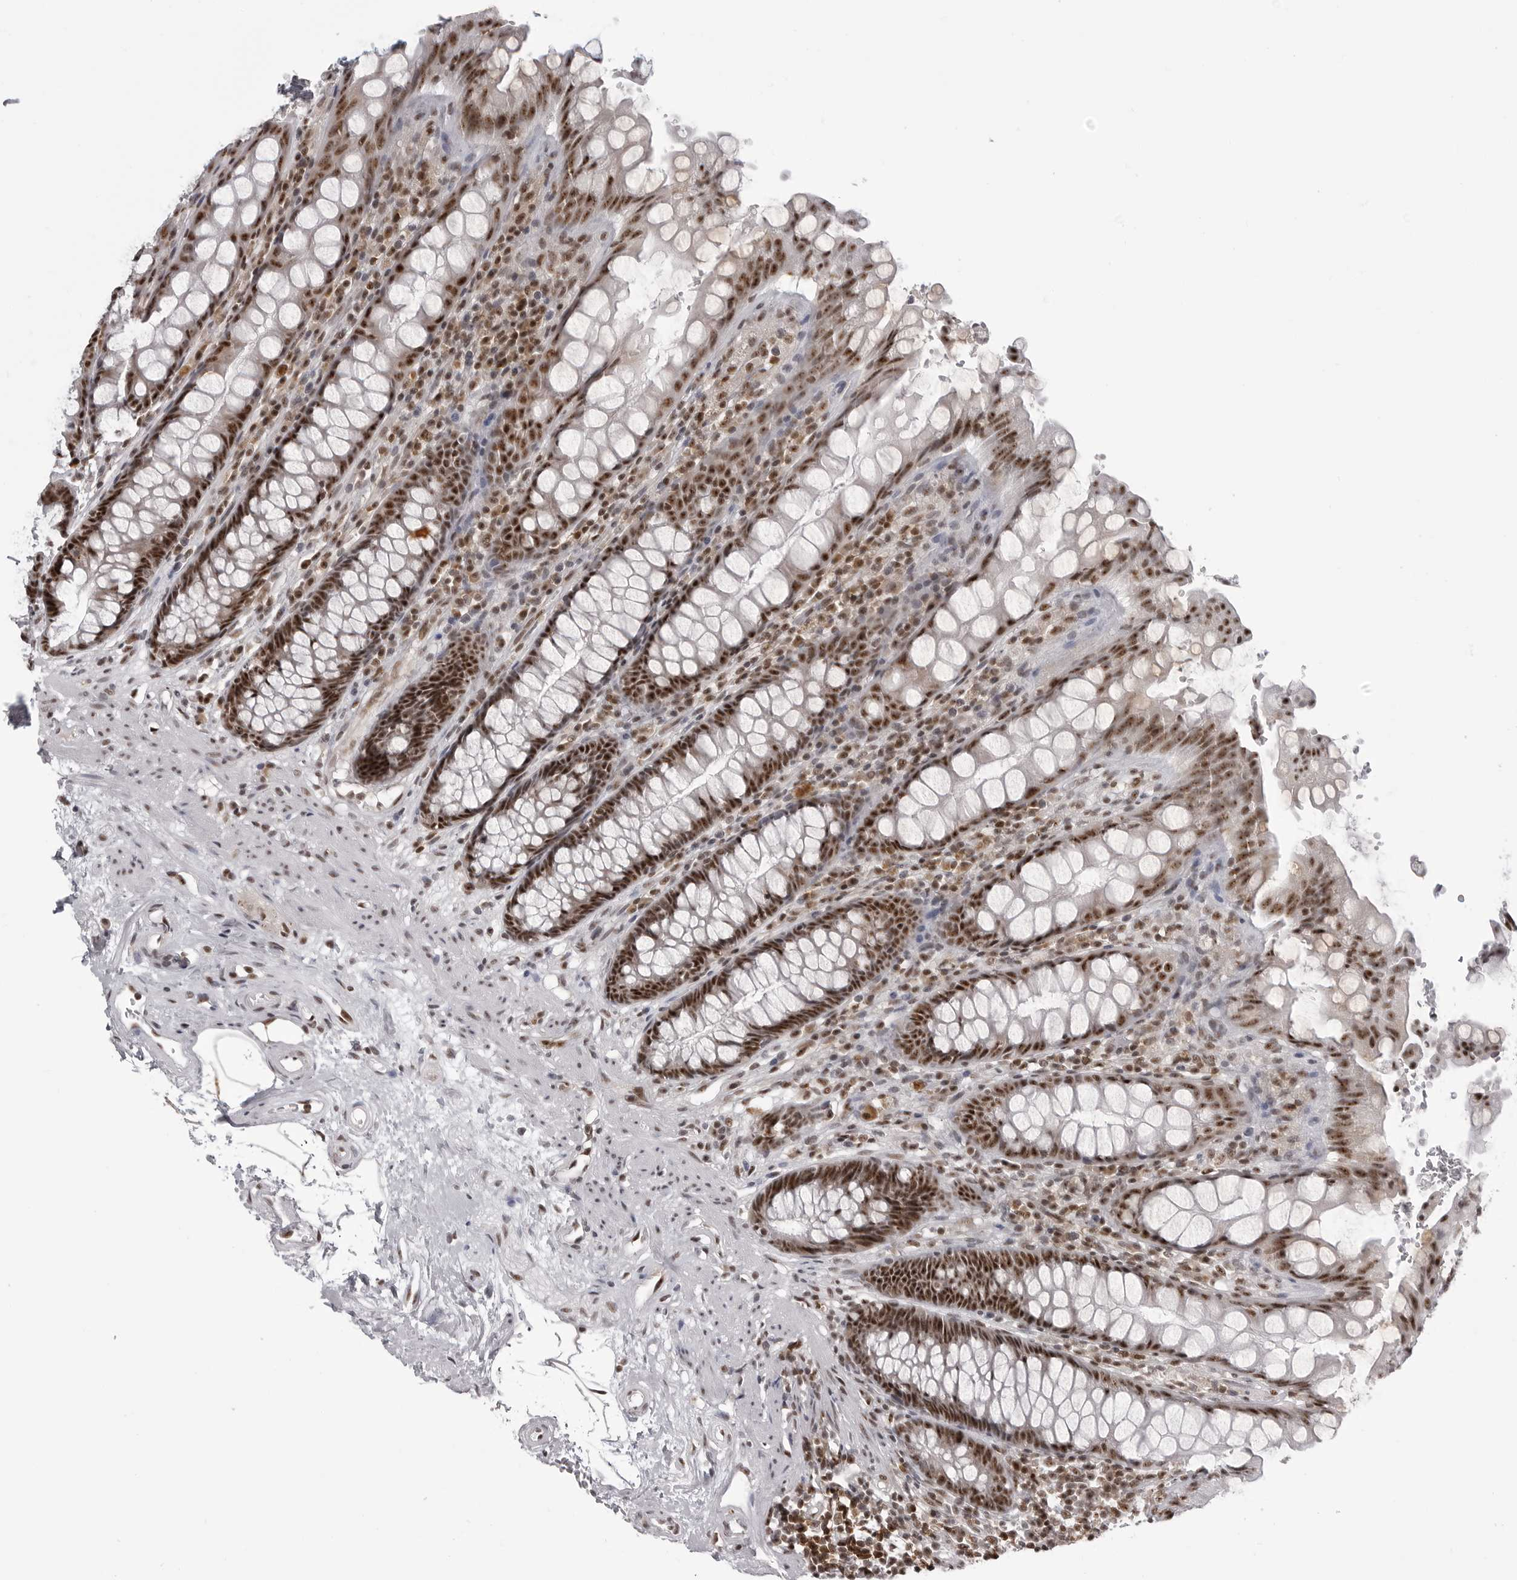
{"staining": {"intensity": "strong", "quantity": ">75%", "location": "nuclear"}, "tissue": "rectum", "cell_type": "Glandular cells", "image_type": "normal", "snomed": [{"axis": "morphology", "description": "Normal tissue, NOS"}, {"axis": "topography", "description": "Rectum"}], "caption": "Benign rectum shows strong nuclear expression in approximately >75% of glandular cells.", "gene": "WRAP53", "patient": {"sex": "male", "age": 64}}